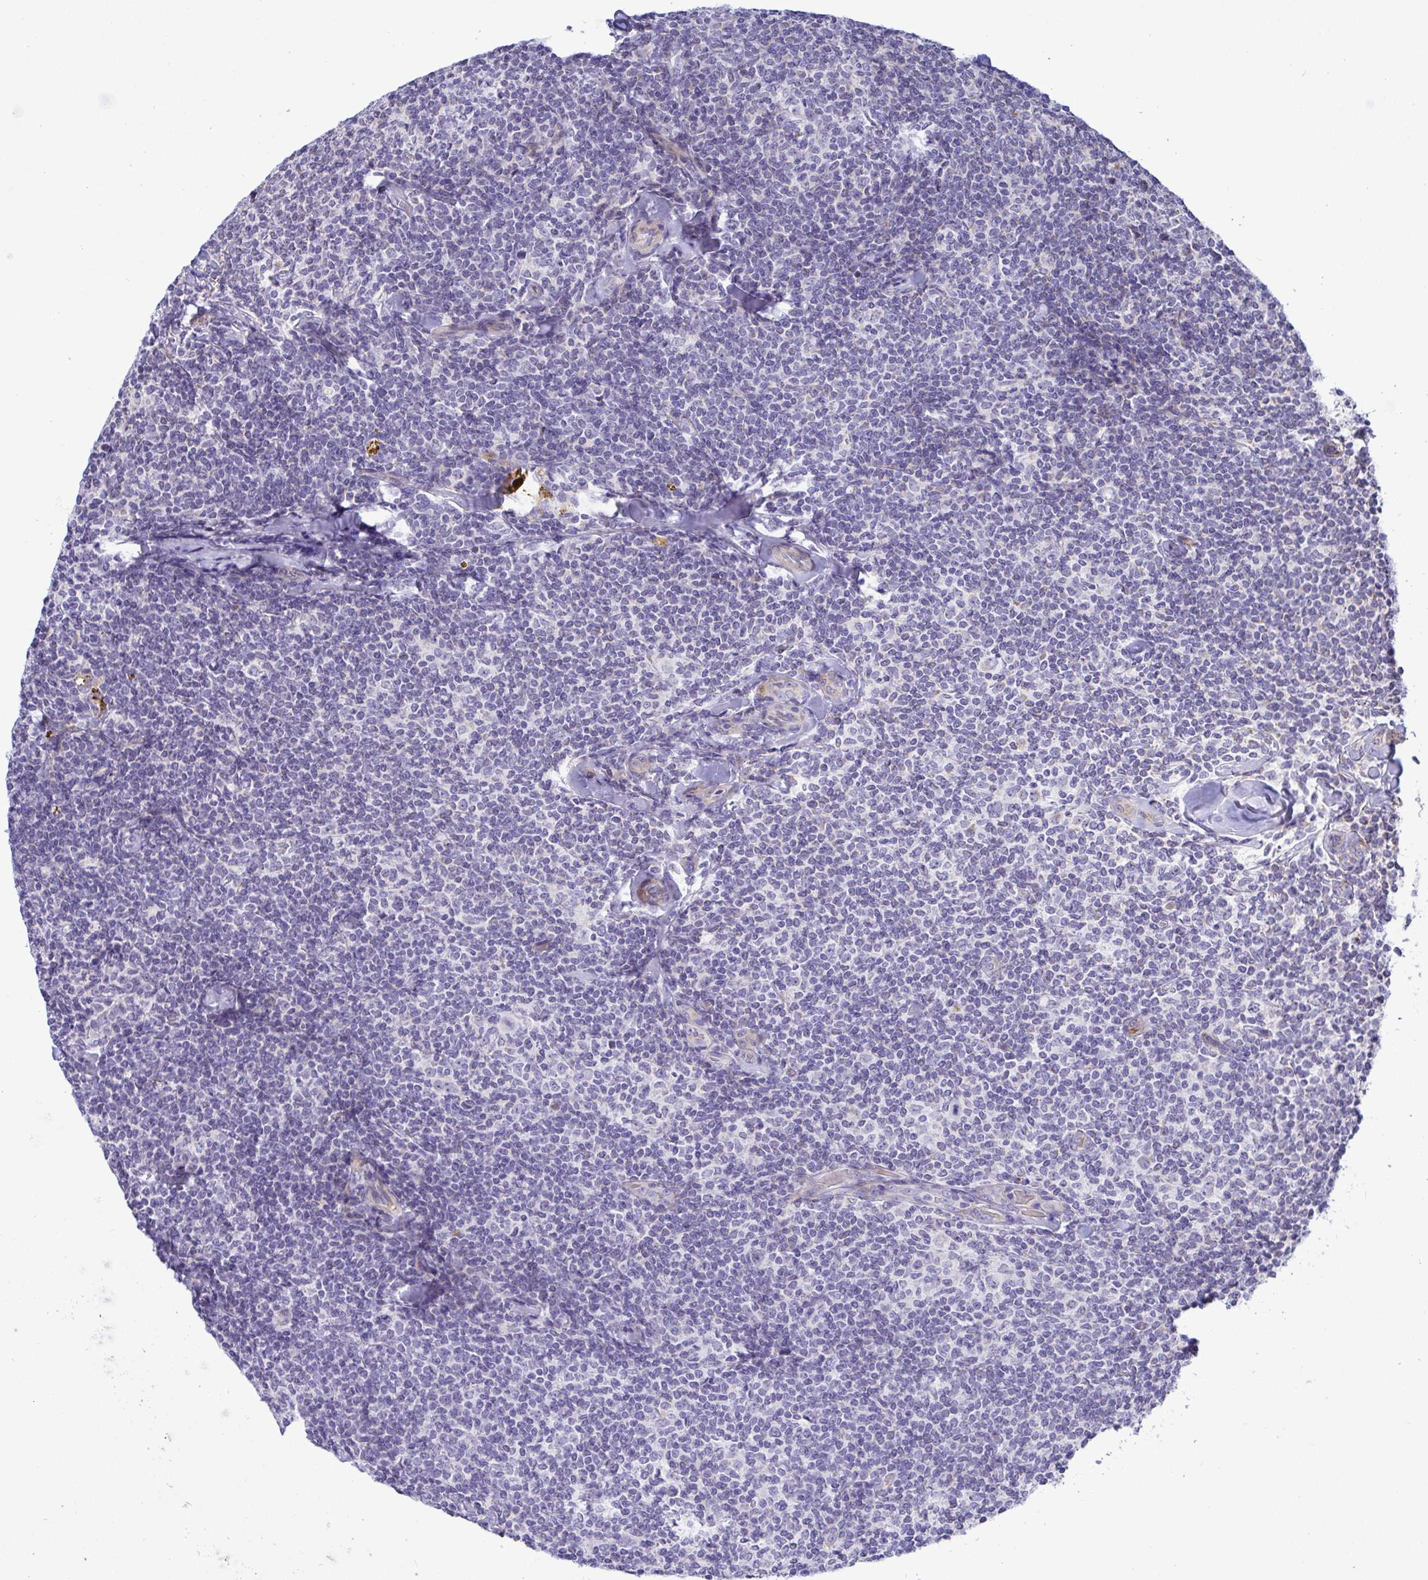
{"staining": {"intensity": "negative", "quantity": "none", "location": "none"}, "tissue": "lymphoma", "cell_type": "Tumor cells", "image_type": "cancer", "snomed": [{"axis": "morphology", "description": "Malignant lymphoma, non-Hodgkin's type, Low grade"}, {"axis": "topography", "description": "Lymph node"}], "caption": "Immunohistochemistry micrograph of low-grade malignant lymphoma, non-Hodgkin's type stained for a protein (brown), which displays no expression in tumor cells.", "gene": "NTN1", "patient": {"sex": "female", "age": 56}}